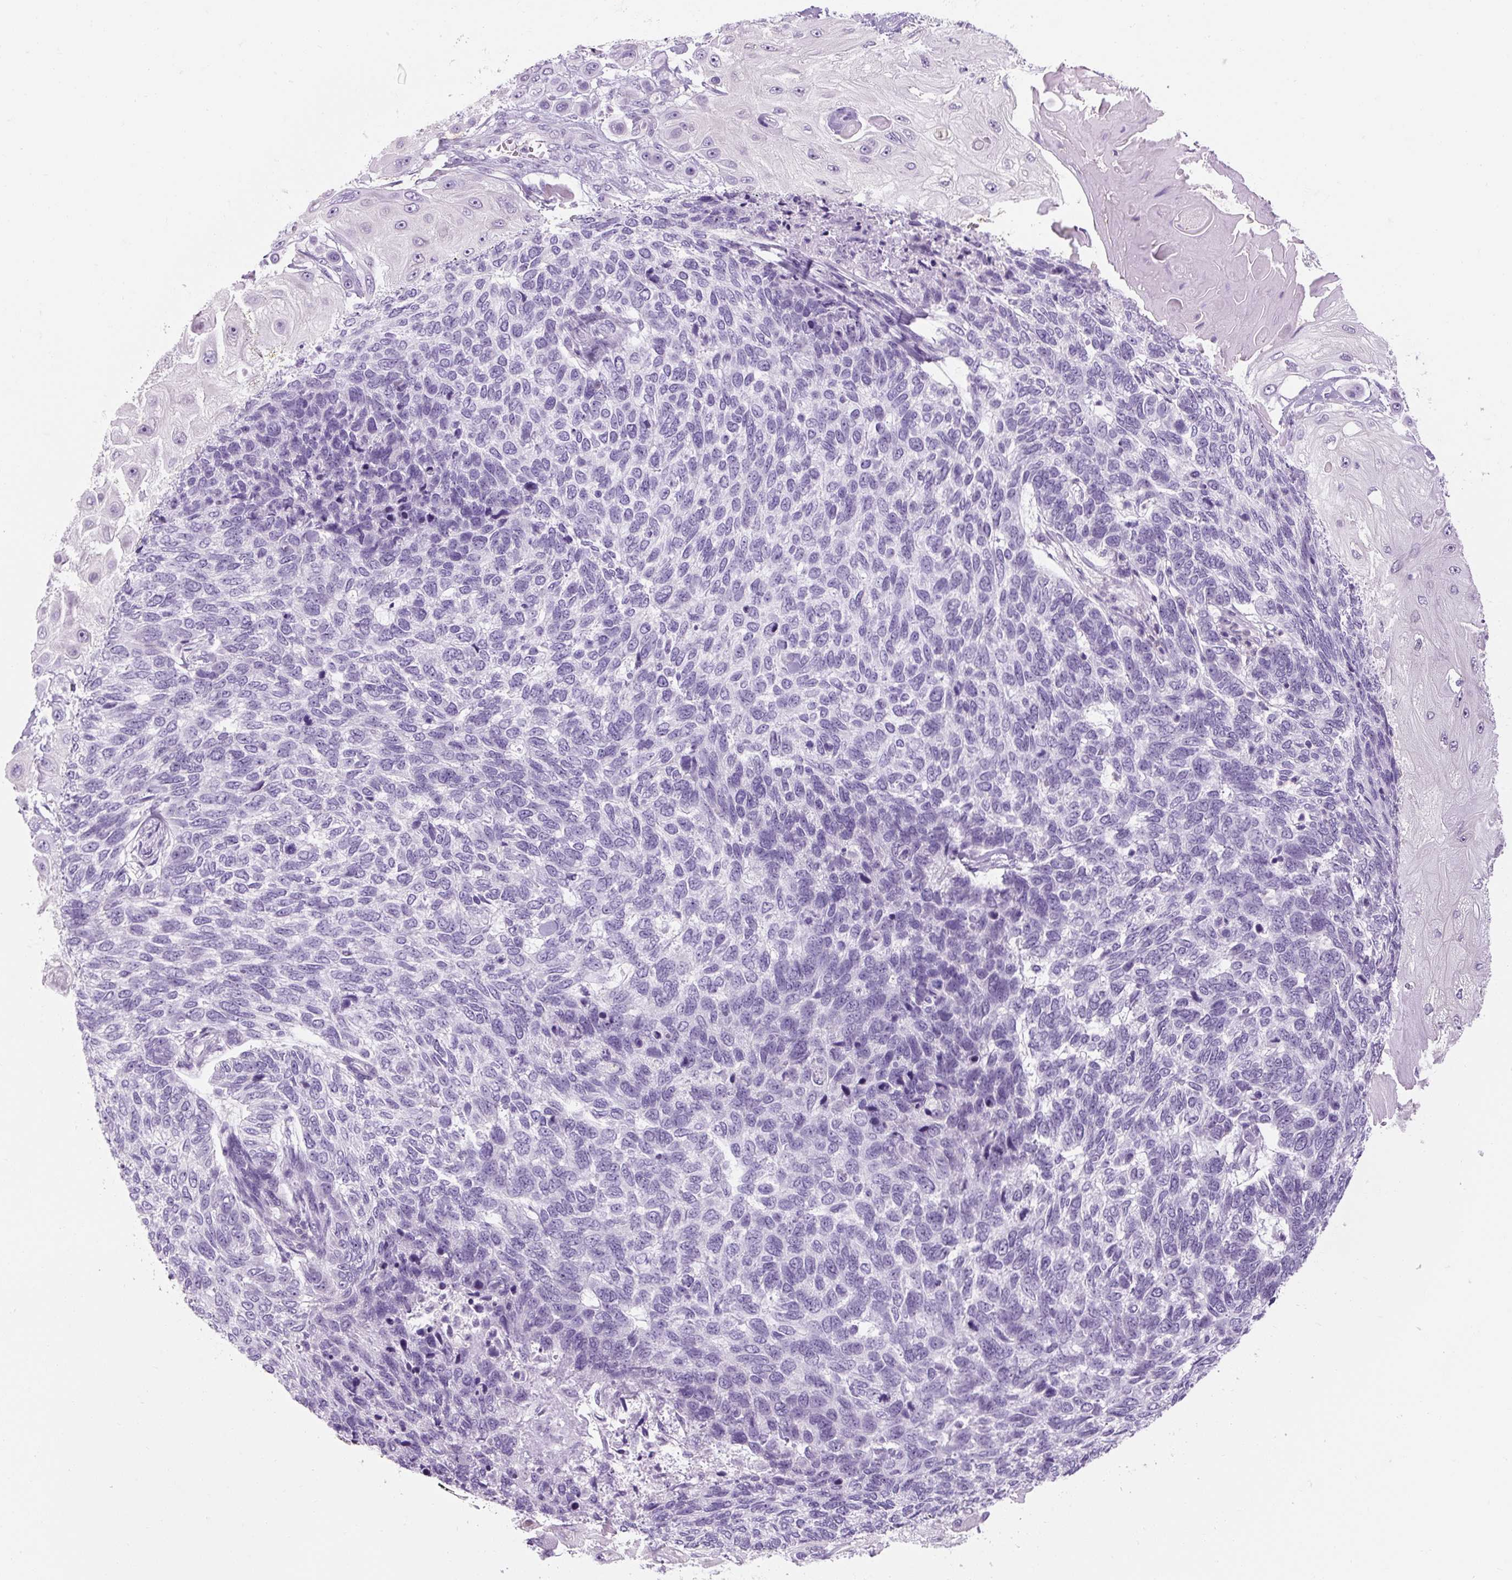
{"staining": {"intensity": "negative", "quantity": "none", "location": "none"}, "tissue": "skin cancer", "cell_type": "Tumor cells", "image_type": "cancer", "snomed": [{"axis": "morphology", "description": "Basal cell carcinoma"}, {"axis": "topography", "description": "Skin"}], "caption": "Immunohistochemistry (IHC) micrograph of neoplastic tissue: human basal cell carcinoma (skin) stained with DAB exhibits no significant protein expression in tumor cells.", "gene": "TIGD2", "patient": {"sex": "female", "age": 65}}